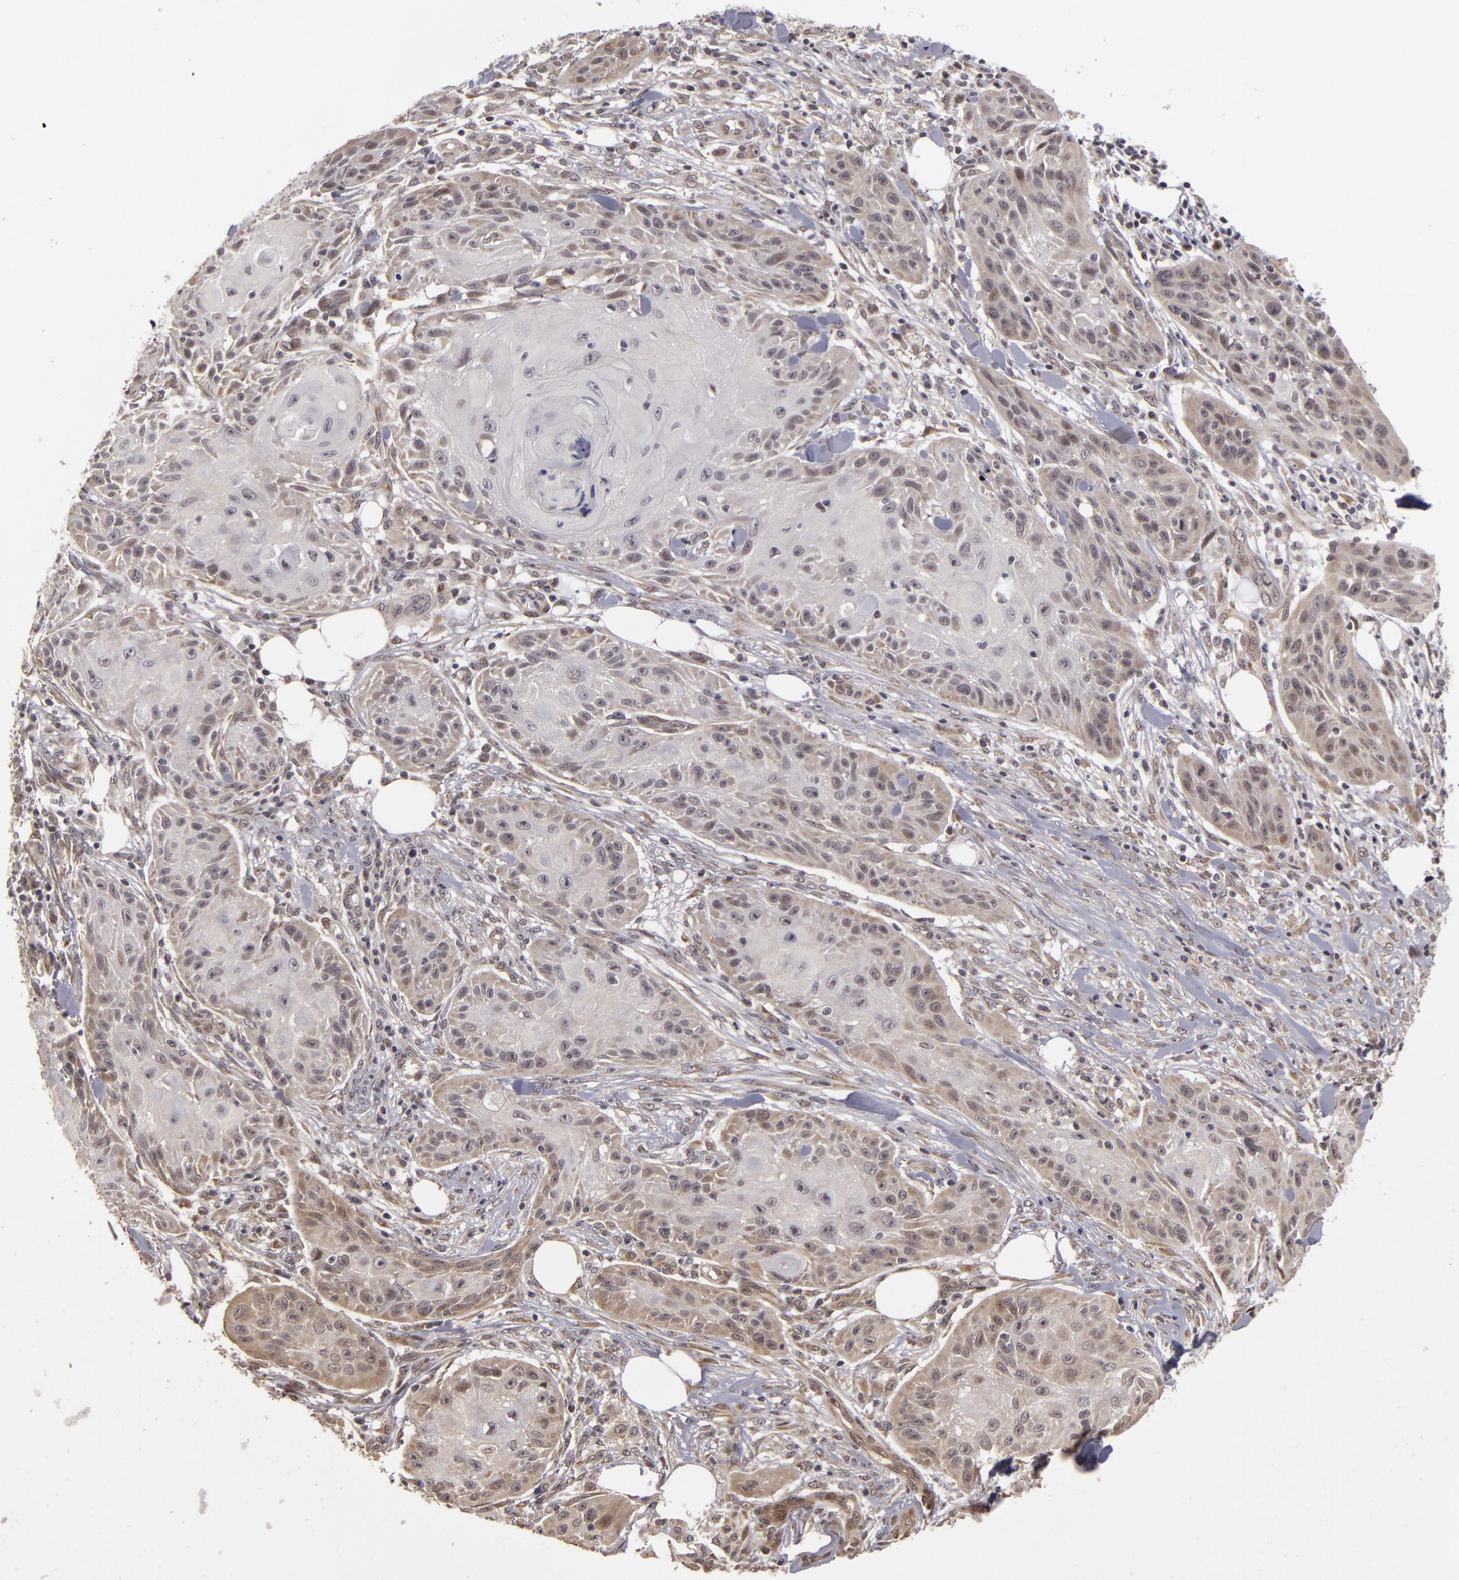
{"staining": {"intensity": "weak", "quantity": "<25%", "location": "cytoplasmic/membranous,nuclear"}, "tissue": "skin cancer", "cell_type": "Tumor cells", "image_type": "cancer", "snomed": [{"axis": "morphology", "description": "Squamous cell carcinoma, NOS"}, {"axis": "topography", "description": "Skin"}], "caption": "The photomicrograph reveals no significant expression in tumor cells of skin squamous cell carcinoma. (DAB immunohistochemistry (IHC) with hematoxylin counter stain).", "gene": "ZNF133", "patient": {"sex": "female", "age": 88}}